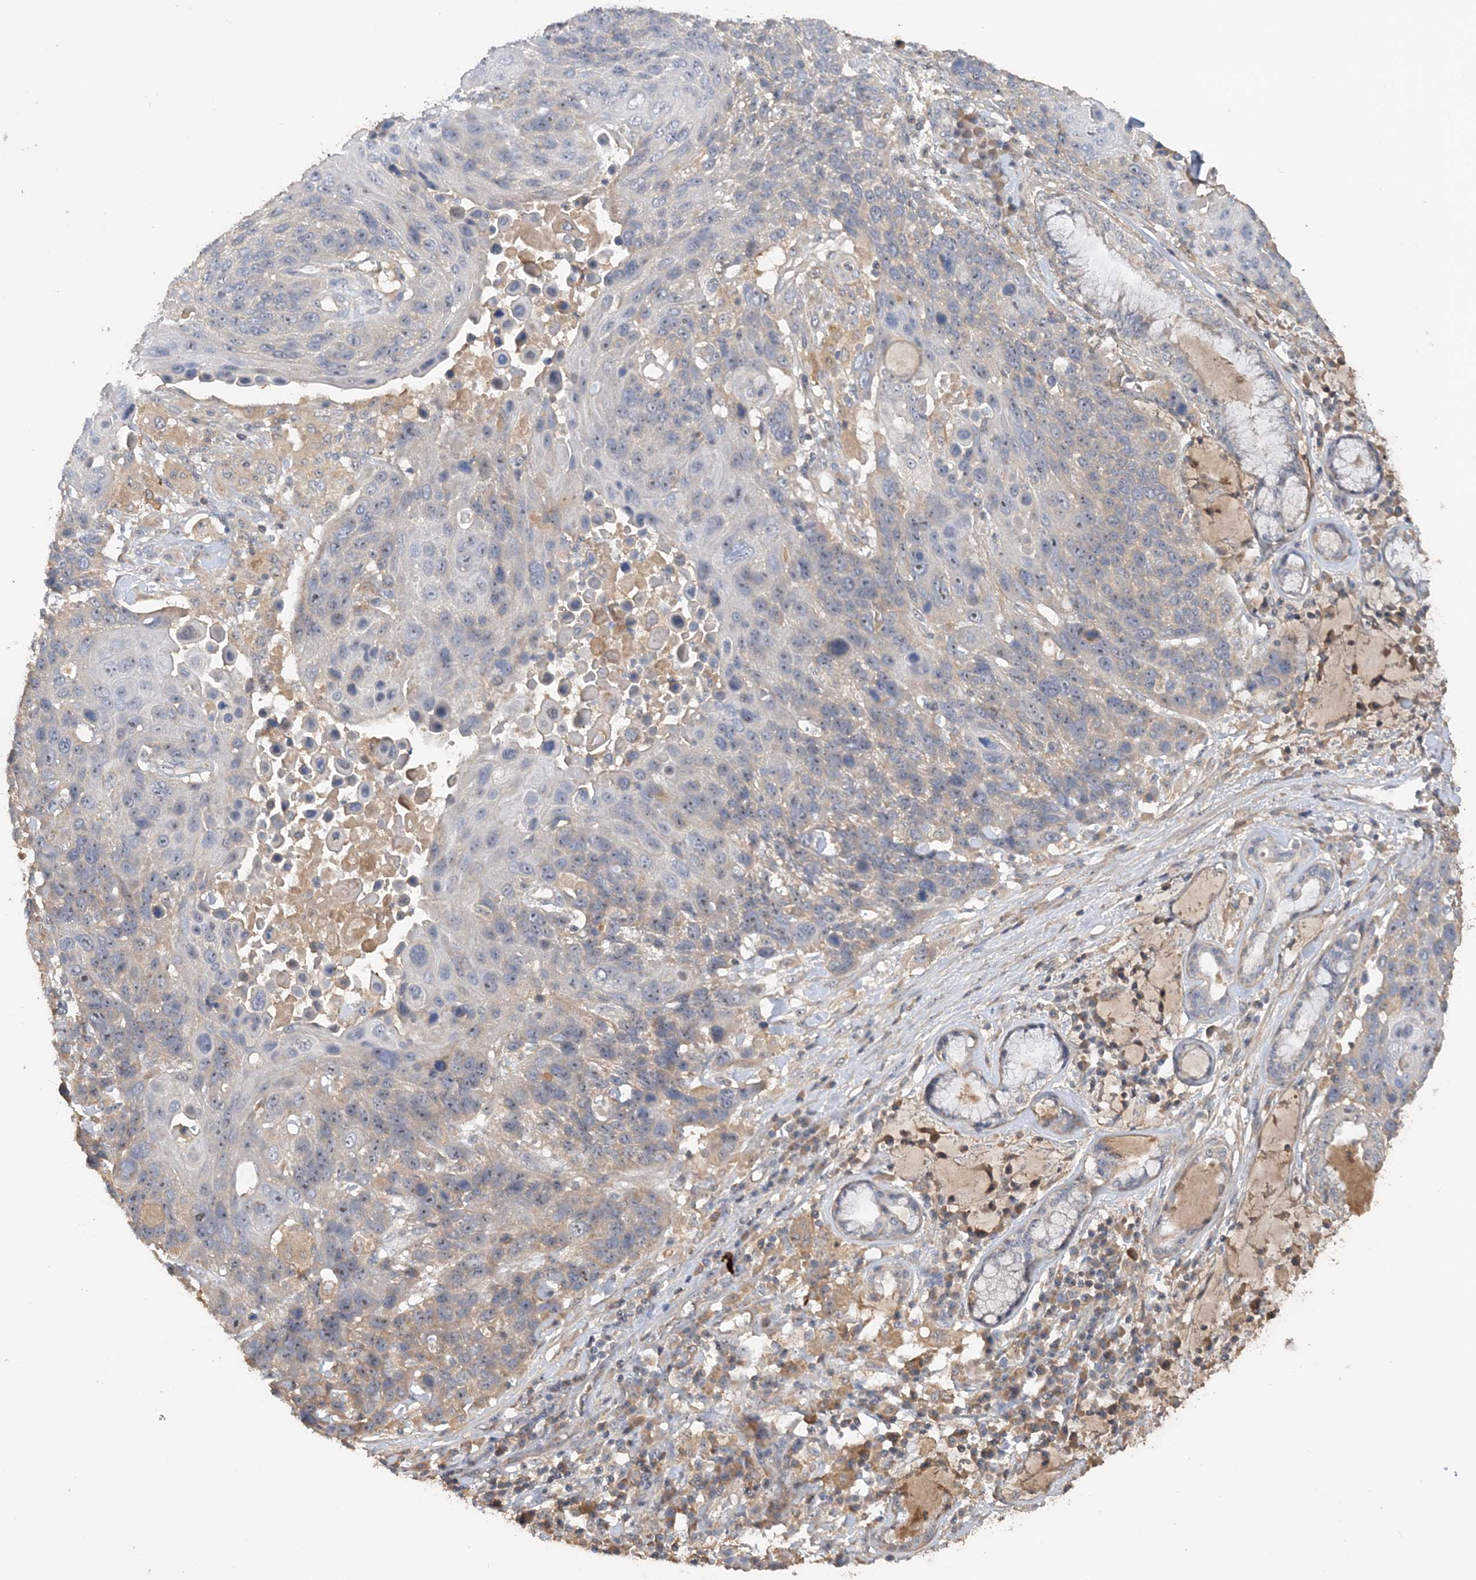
{"staining": {"intensity": "weak", "quantity": "25%-75%", "location": "cytoplasmic/membranous"}, "tissue": "lung cancer", "cell_type": "Tumor cells", "image_type": "cancer", "snomed": [{"axis": "morphology", "description": "Squamous cell carcinoma, NOS"}, {"axis": "topography", "description": "Lung"}], "caption": "Protein expression analysis of human lung cancer (squamous cell carcinoma) reveals weak cytoplasmic/membranous positivity in approximately 25%-75% of tumor cells. The protein is stained brown, and the nuclei are stained in blue (DAB (3,3'-diaminobenzidine) IHC with brightfield microscopy, high magnification).", "gene": "GRINA", "patient": {"sex": "male", "age": 66}}